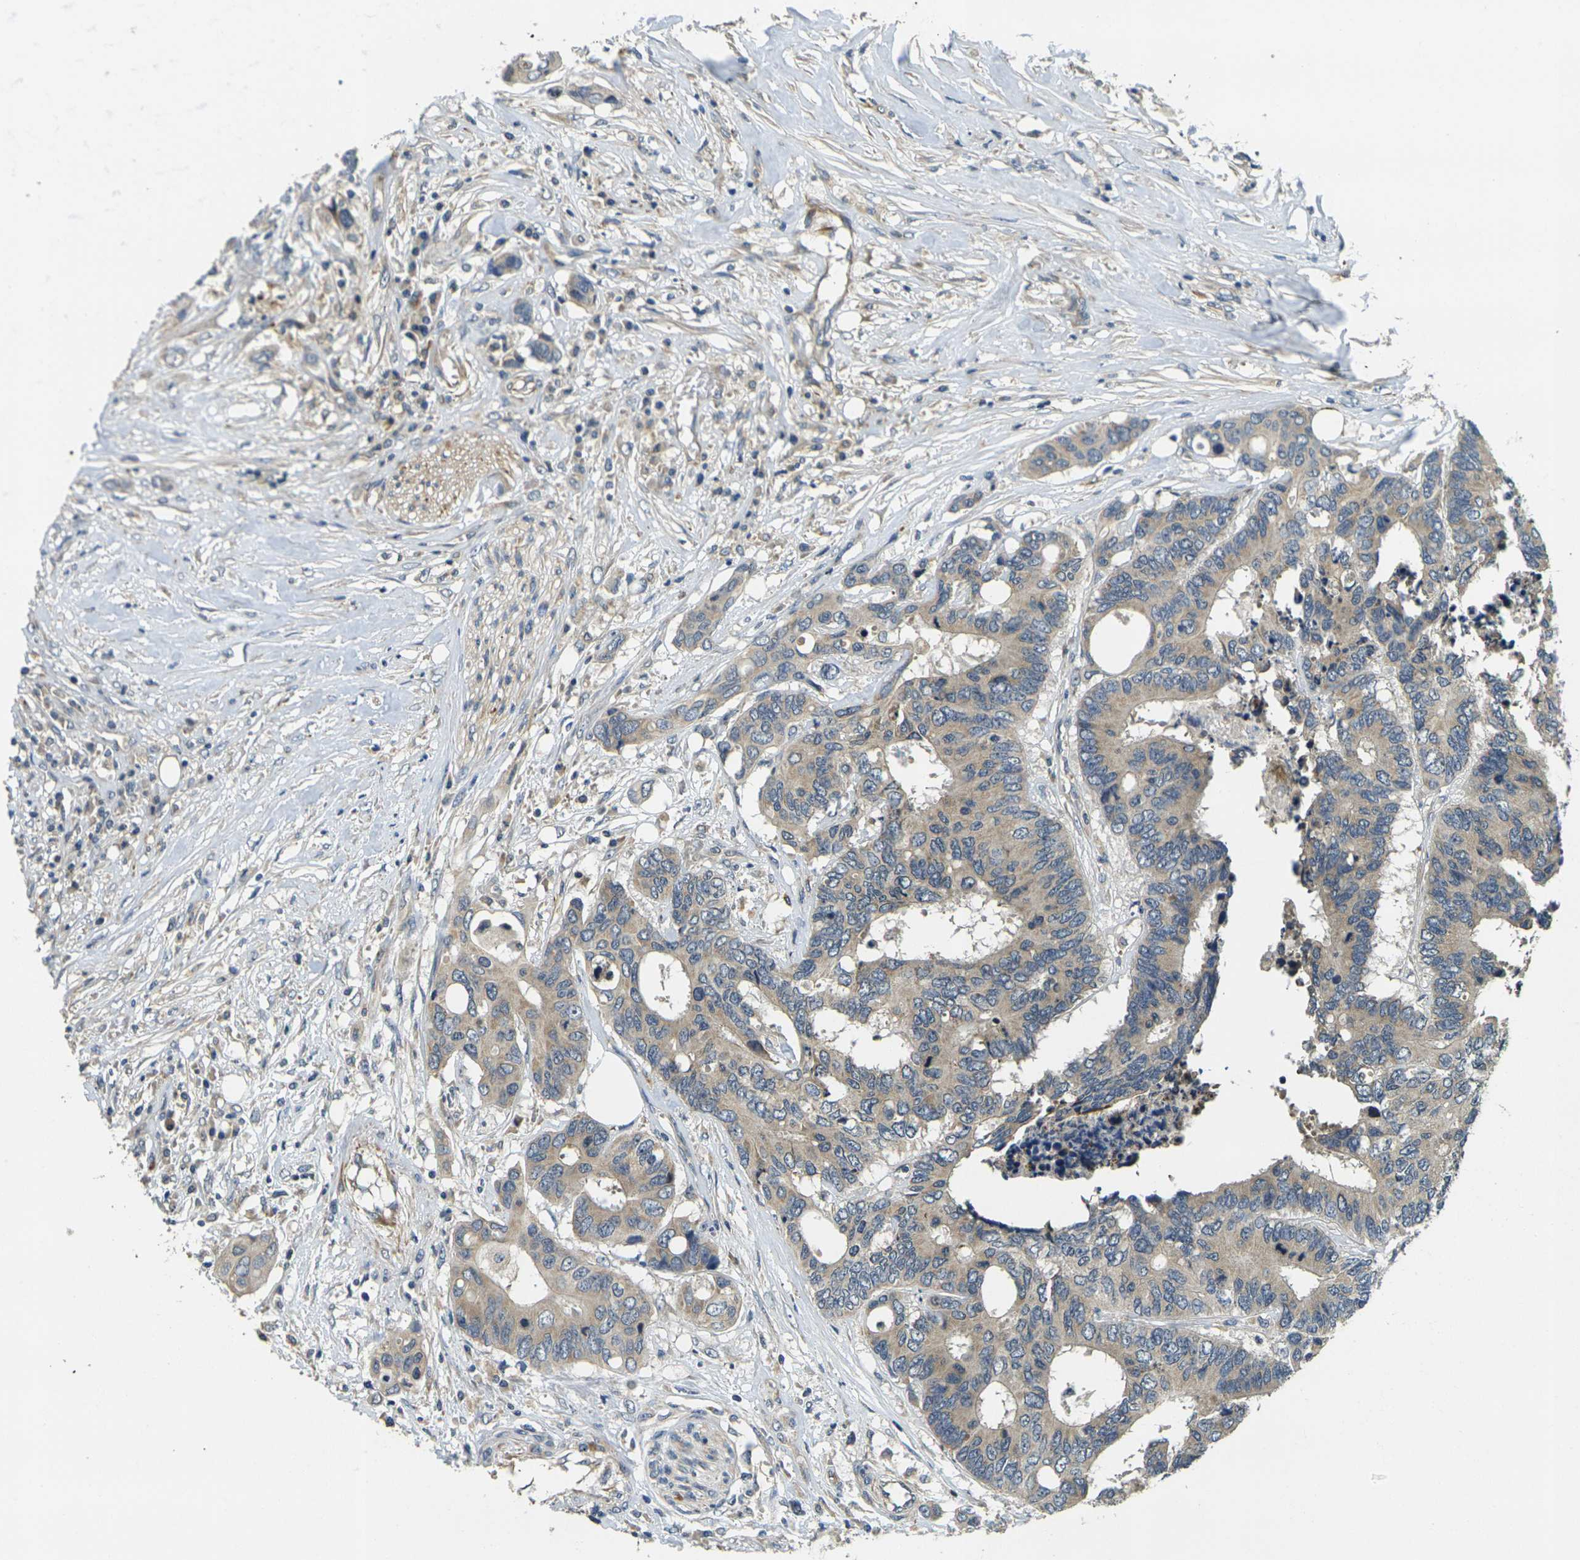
{"staining": {"intensity": "weak", "quantity": ">75%", "location": "cytoplasmic/membranous"}, "tissue": "colorectal cancer", "cell_type": "Tumor cells", "image_type": "cancer", "snomed": [{"axis": "morphology", "description": "Adenocarcinoma, NOS"}, {"axis": "topography", "description": "Rectum"}], "caption": "Human adenocarcinoma (colorectal) stained for a protein (brown) exhibits weak cytoplasmic/membranous positive expression in about >75% of tumor cells.", "gene": "MINAR2", "patient": {"sex": "male", "age": 55}}